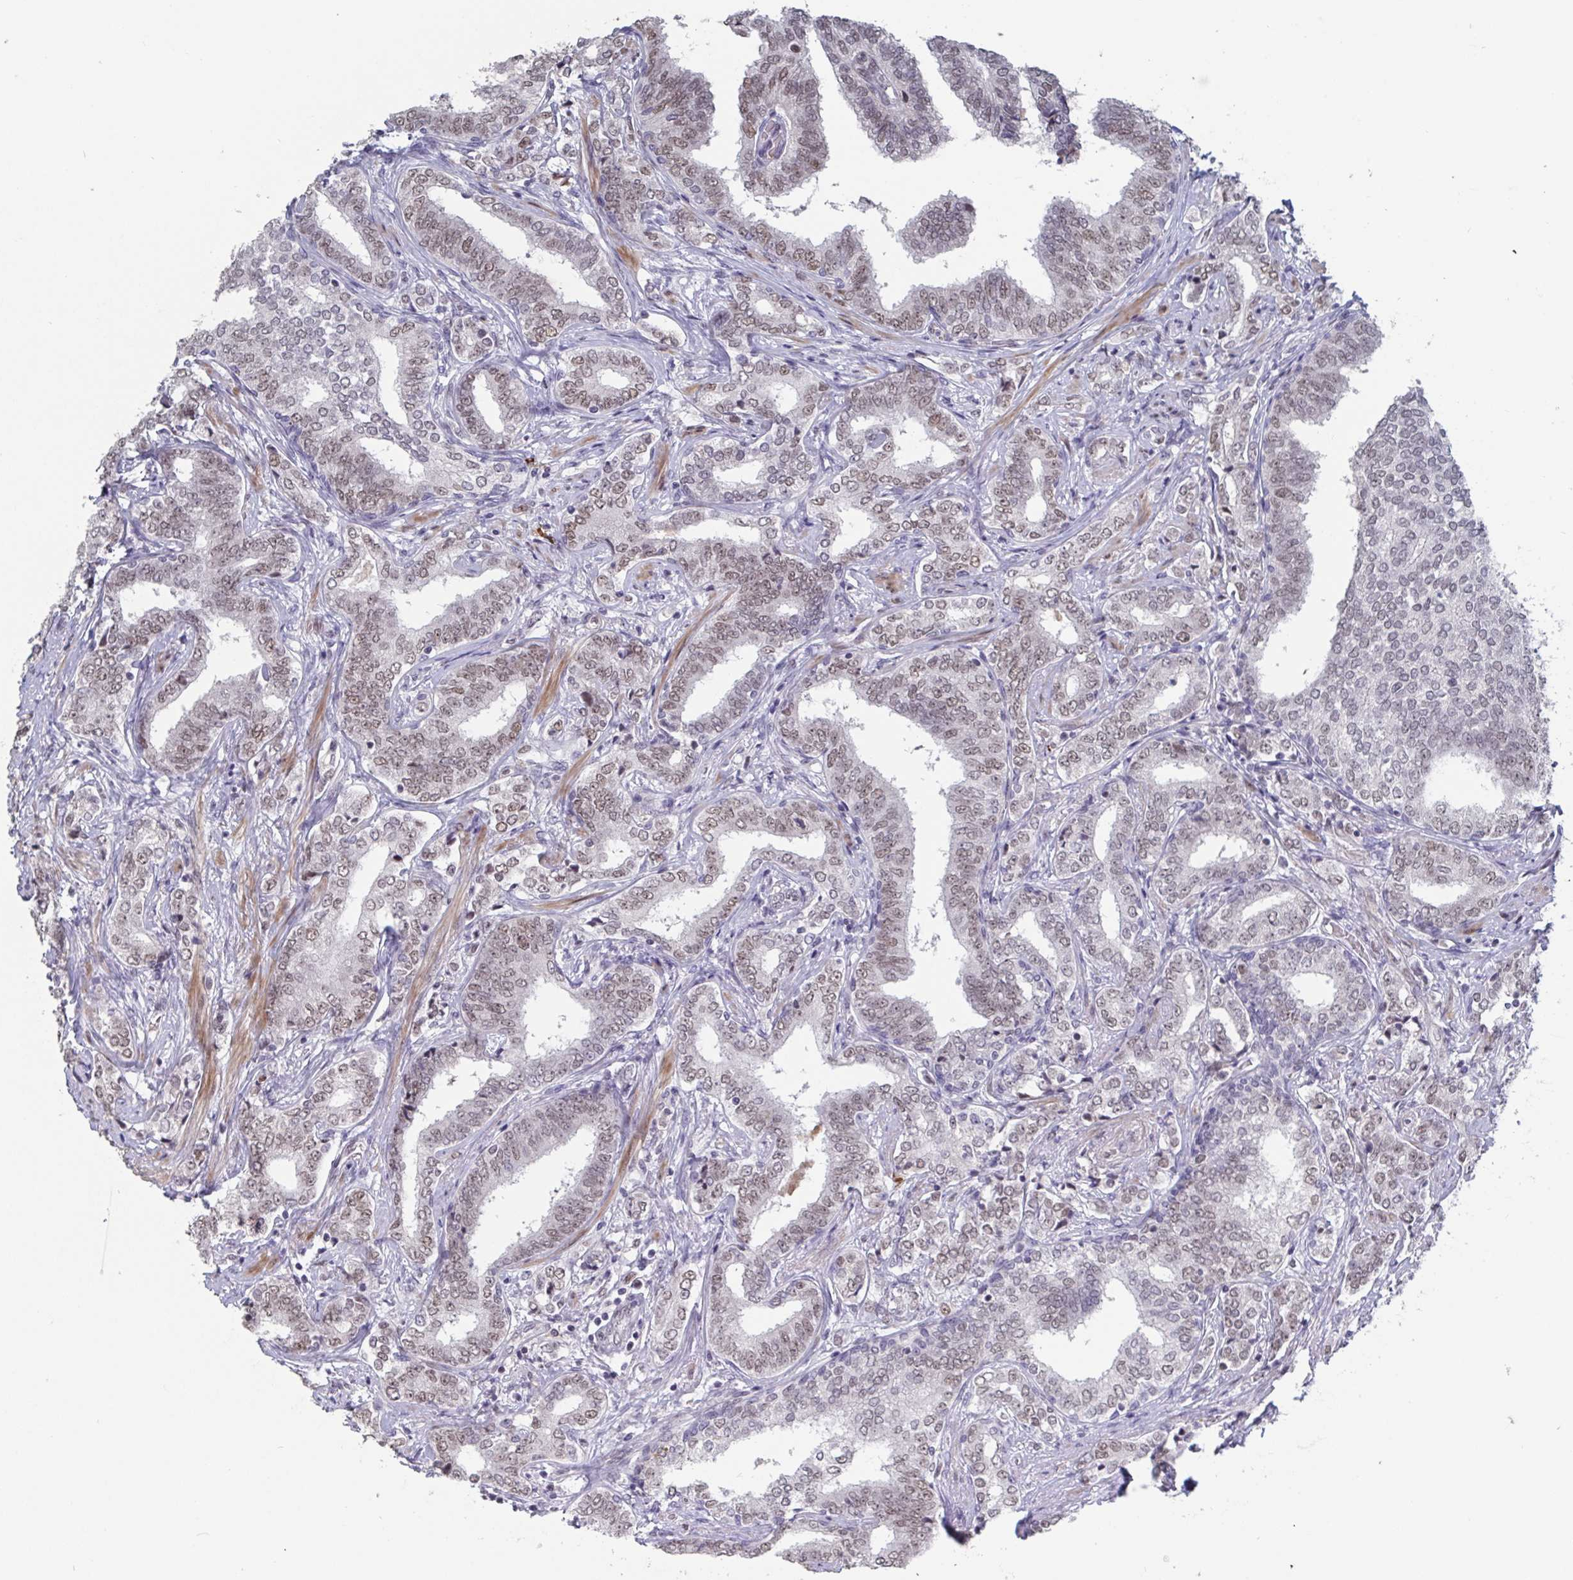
{"staining": {"intensity": "moderate", "quantity": "25%-75%", "location": "nuclear"}, "tissue": "prostate cancer", "cell_type": "Tumor cells", "image_type": "cancer", "snomed": [{"axis": "morphology", "description": "Adenocarcinoma, High grade"}, {"axis": "topography", "description": "Prostate"}], "caption": "IHC (DAB) staining of high-grade adenocarcinoma (prostate) shows moderate nuclear protein expression in approximately 25%-75% of tumor cells. The staining was performed using DAB to visualize the protein expression in brown, while the nuclei were stained in blue with hematoxylin (Magnification: 20x).", "gene": "BCL7B", "patient": {"sex": "male", "age": 72}}